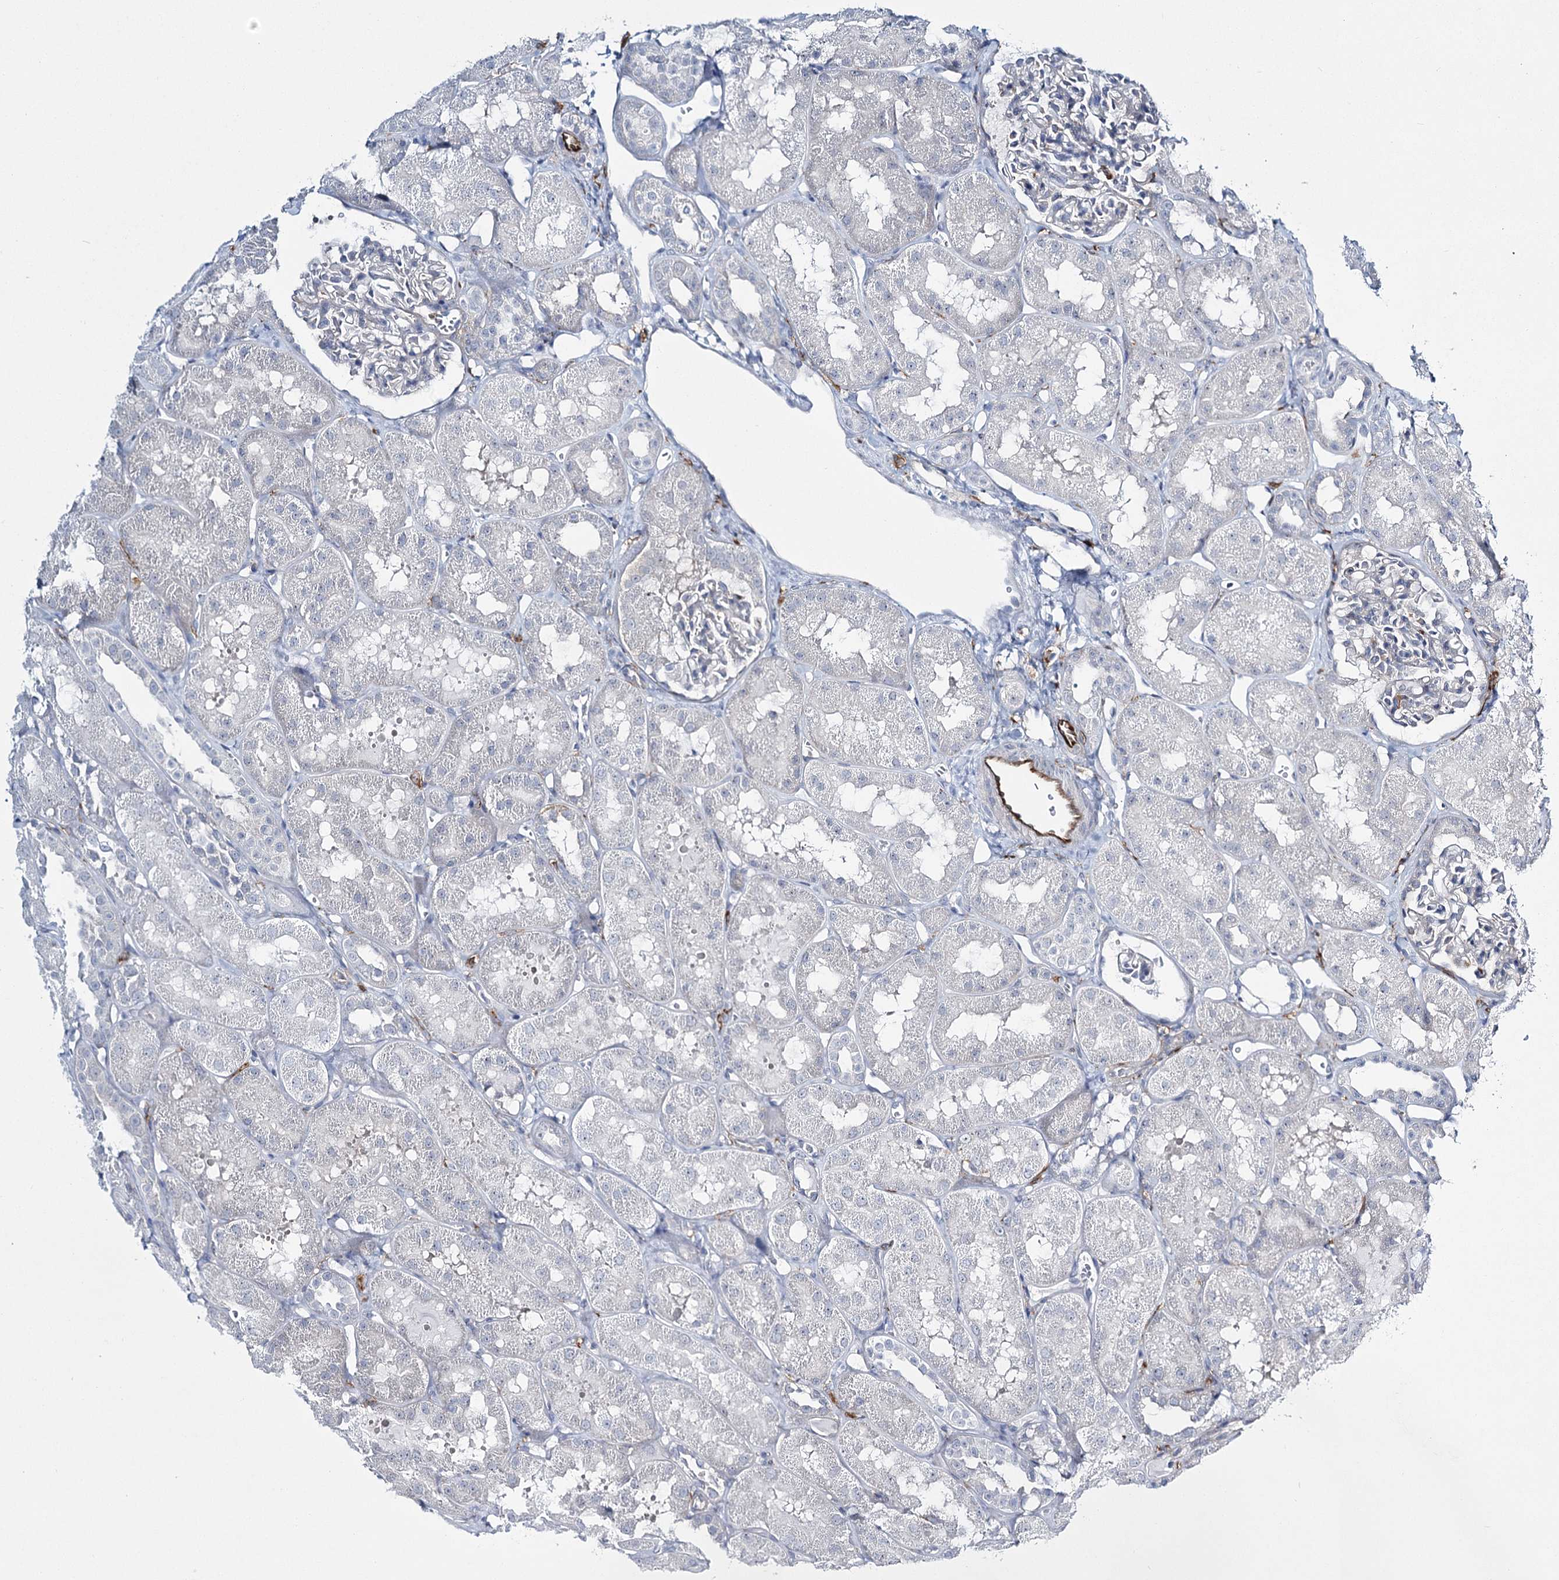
{"staining": {"intensity": "negative", "quantity": "none", "location": "none"}, "tissue": "kidney", "cell_type": "Cells in glomeruli", "image_type": "normal", "snomed": [{"axis": "morphology", "description": "Normal tissue, NOS"}, {"axis": "topography", "description": "Kidney"}, {"axis": "topography", "description": "Urinary bladder"}], "caption": "The image reveals no staining of cells in glomeruli in normal kidney. (Stains: DAB (3,3'-diaminobenzidine) immunohistochemistry with hematoxylin counter stain, Microscopy: brightfield microscopy at high magnification).", "gene": "CCDC88A", "patient": {"sex": "male", "age": 16}}